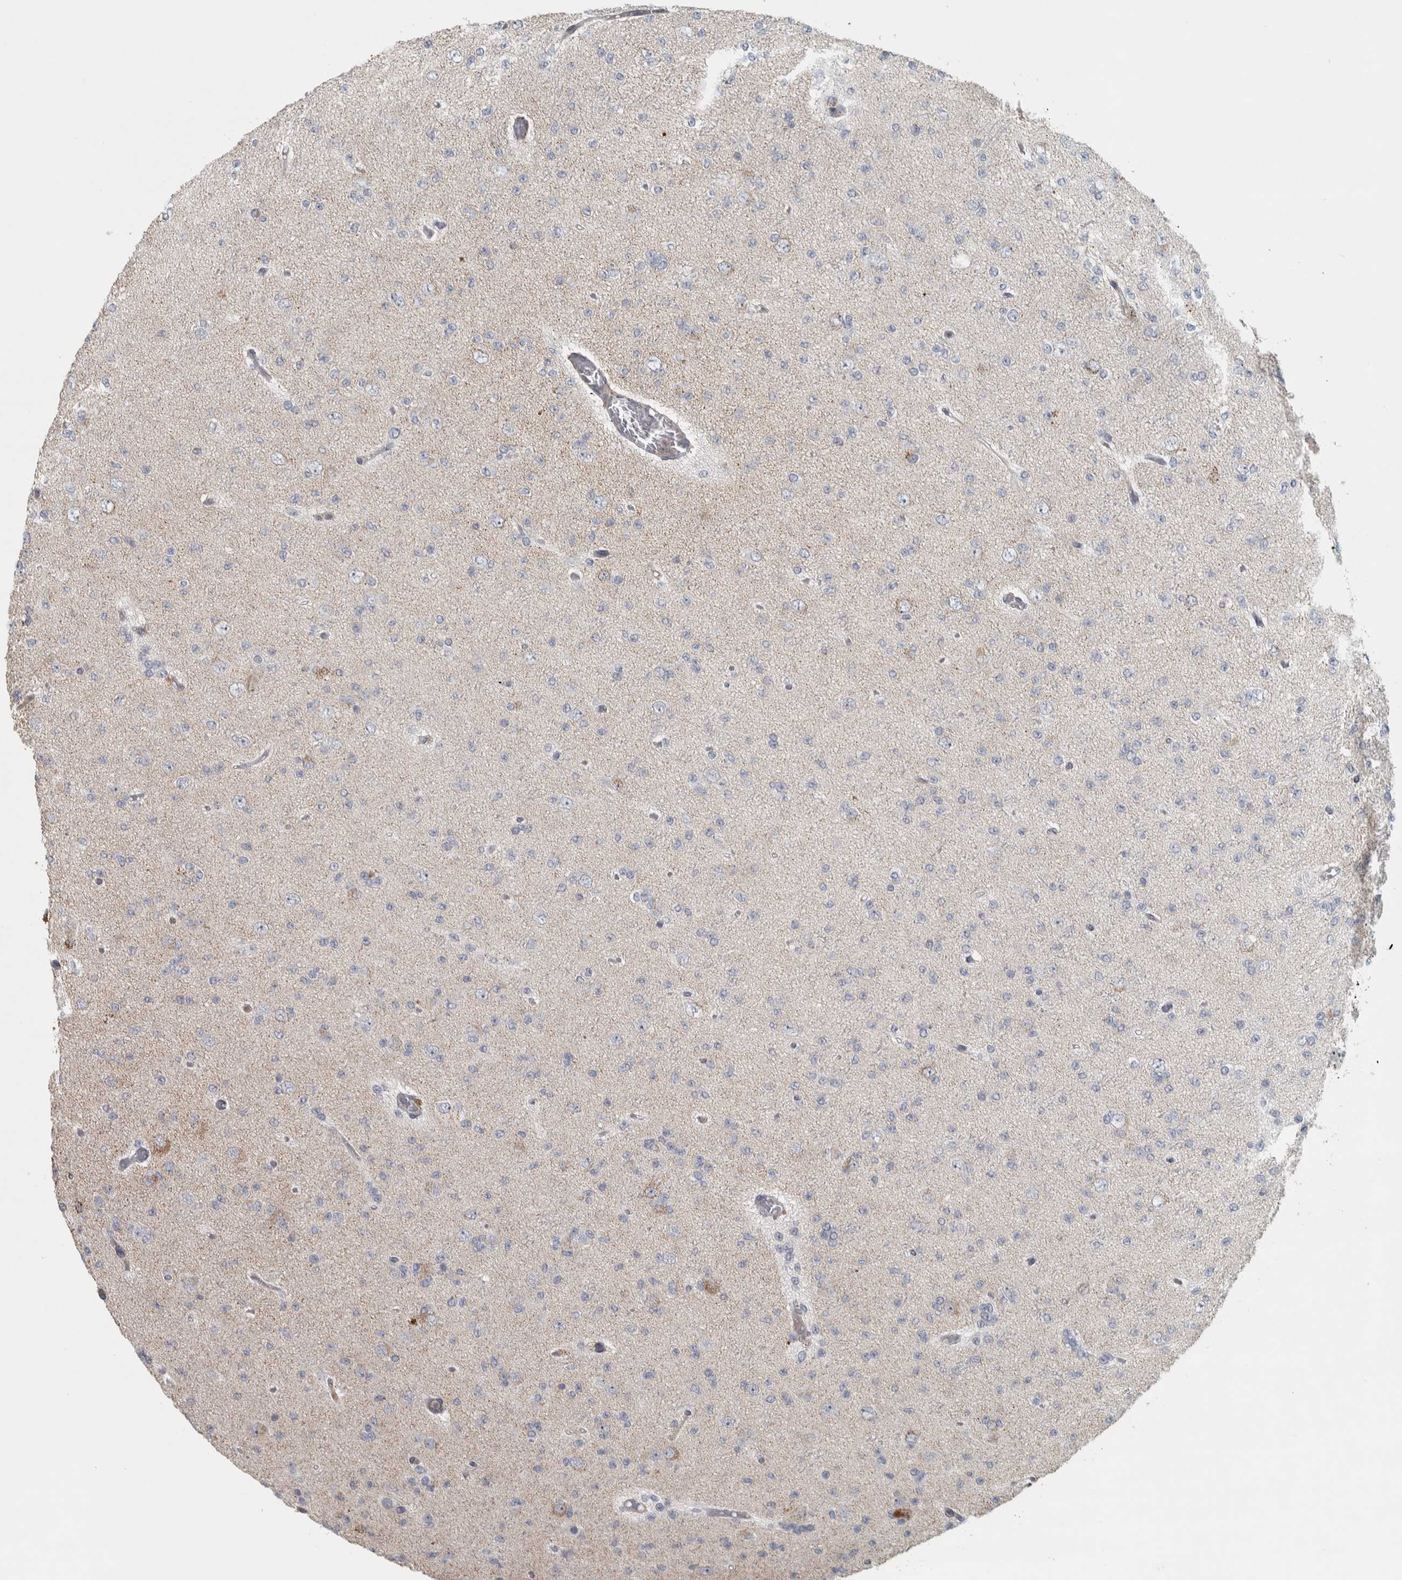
{"staining": {"intensity": "negative", "quantity": "none", "location": "none"}, "tissue": "glioma", "cell_type": "Tumor cells", "image_type": "cancer", "snomed": [{"axis": "morphology", "description": "Glioma, malignant, Low grade"}, {"axis": "topography", "description": "Brain"}], "caption": "An image of human malignant low-grade glioma is negative for staining in tumor cells.", "gene": "FAM78A", "patient": {"sex": "female", "age": 22}}